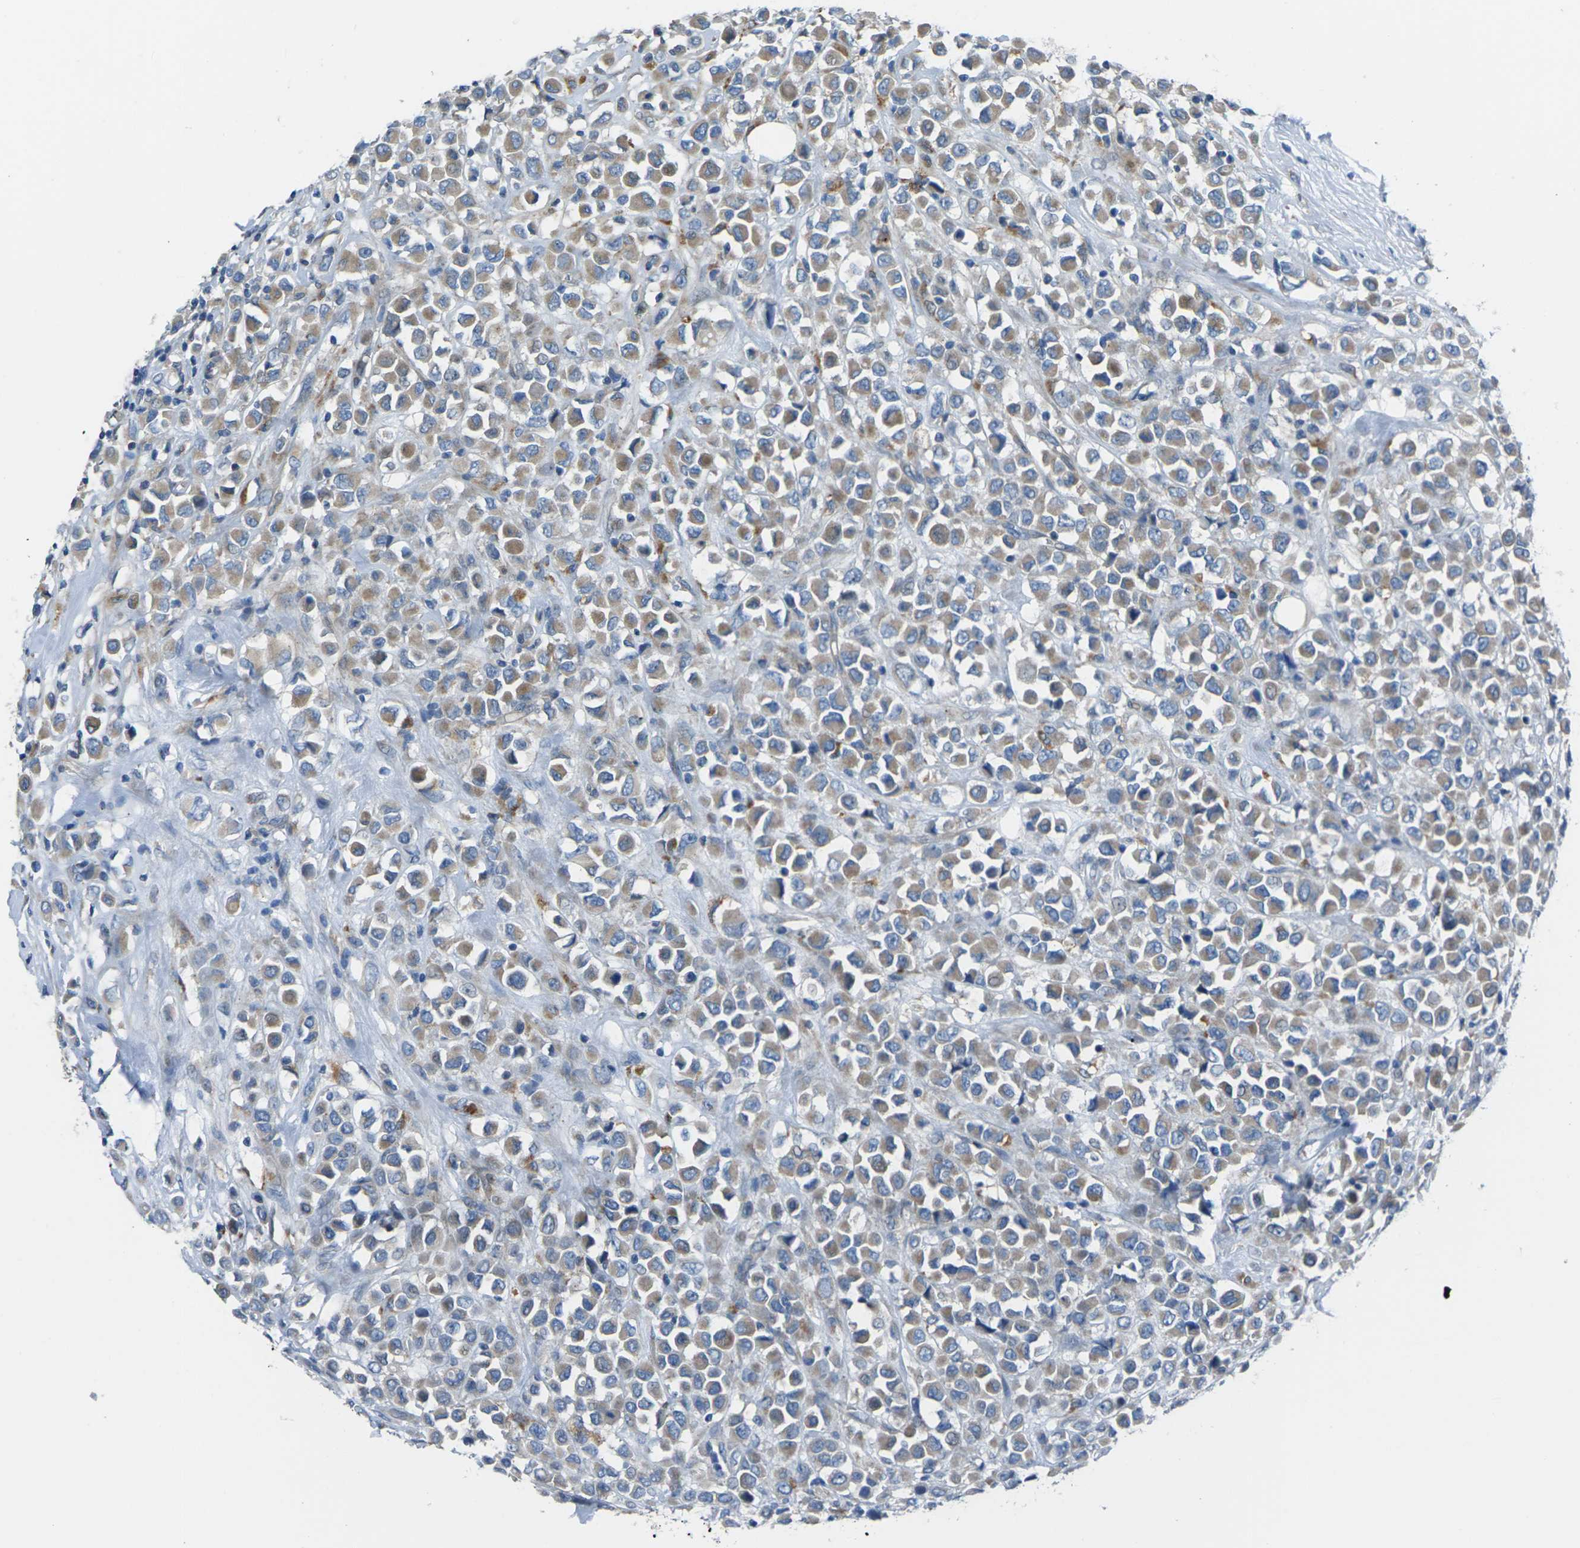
{"staining": {"intensity": "moderate", "quantity": ">75%", "location": "cytoplasmic/membranous"}, "tissue": "breast cancer", "cell_type": "Tumor cells", "image_type": "cancer", "snomed": [{"axis": "morphology", "description": "Duct carcinoma"}, {"axis": "topography", "description": "Breast"}], "caption": "Breast cancer (invasive ductal carcinoma) tissue shows moderate cytoplasmic/membranous expression in about >75% of tumor cells", "gene": "EDNRA", "patient": {"sex": "female", "age": 61}}